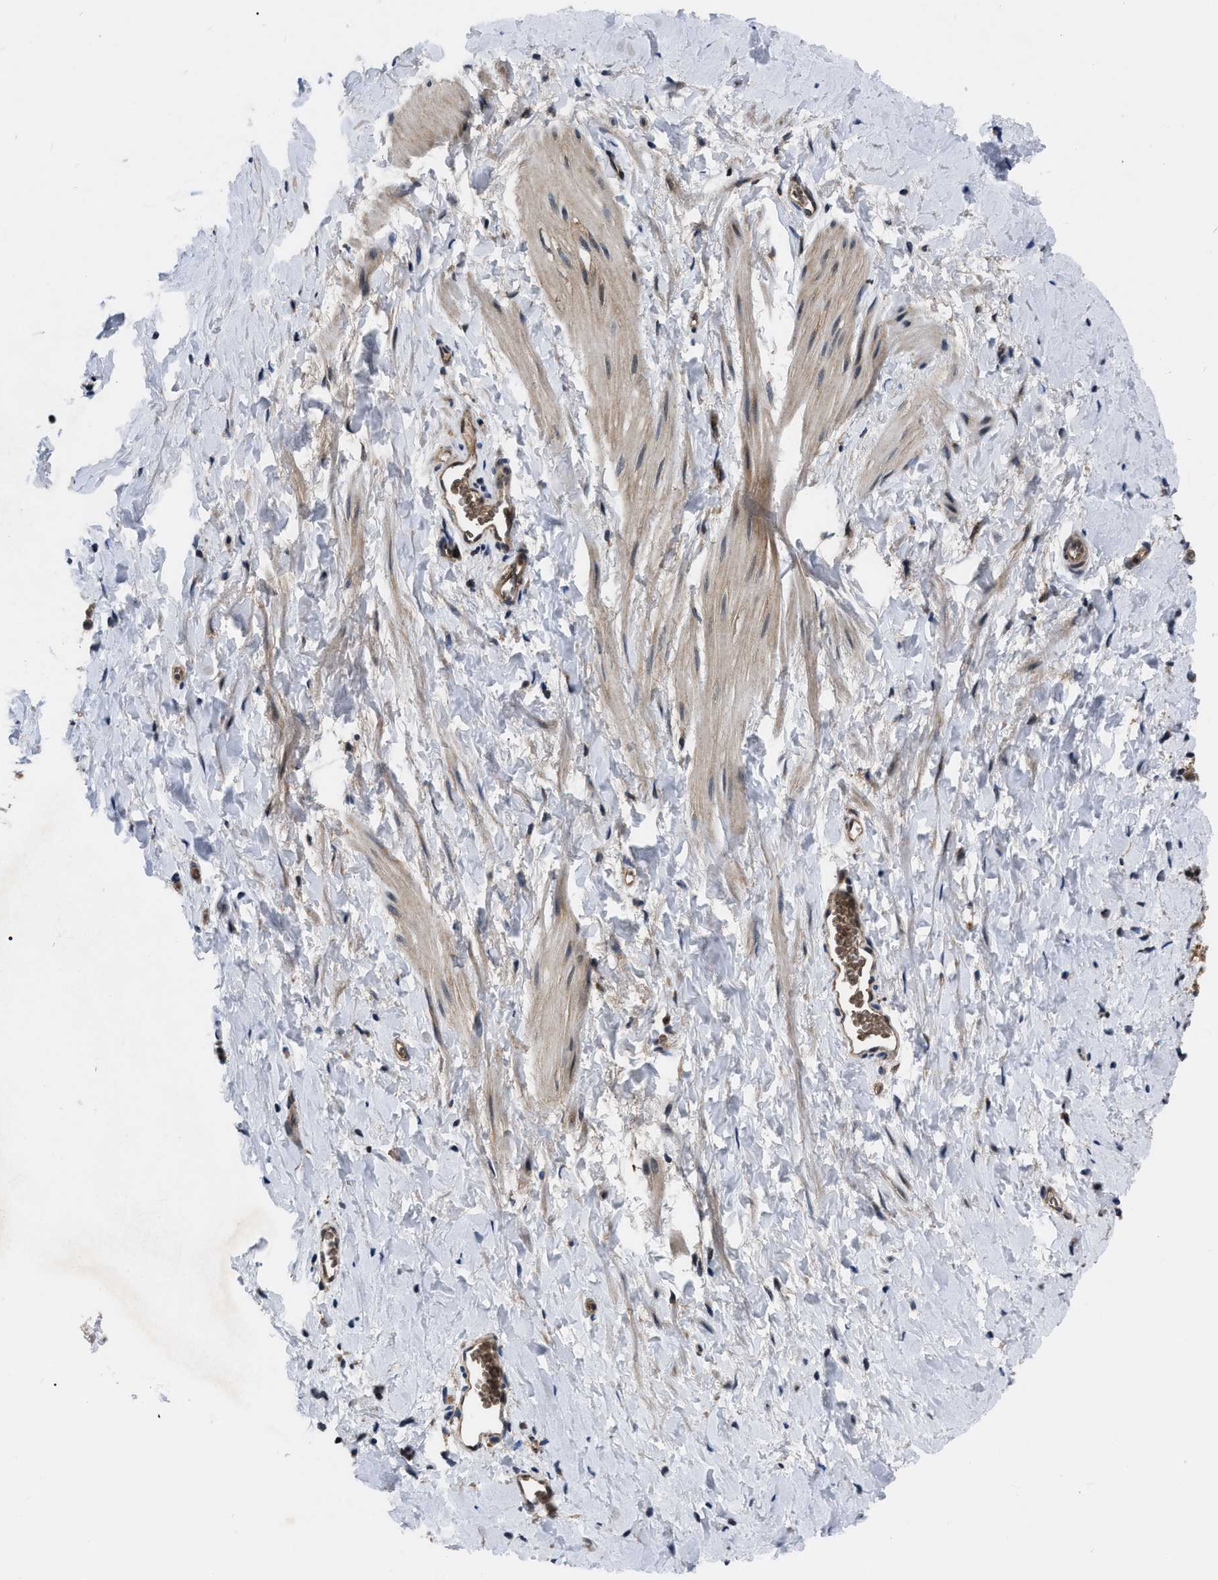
{"staining": {"intensity": "weak", "quantity": "<25%", "location": "cytoplasmic/membranous"}, "tissue": "smooth muscle", "cell_type": "Smooth muscle cells", "image_type": "normal", "snomed": [{"axis": "morphology", "description": "Normal tissue, NOS"}, {"axis": "topography", "description": "Smooth muscle"}], "caption": "High power microscopy micrograph of an immunohistochemistry (IHC) photomicrograph of normal smooth muscle, revealing no significant expression in smooth muscle cells. Nuclei are stained in blue.", "gene": "GET4", "patient": {"sex": "male", "age": 16}}